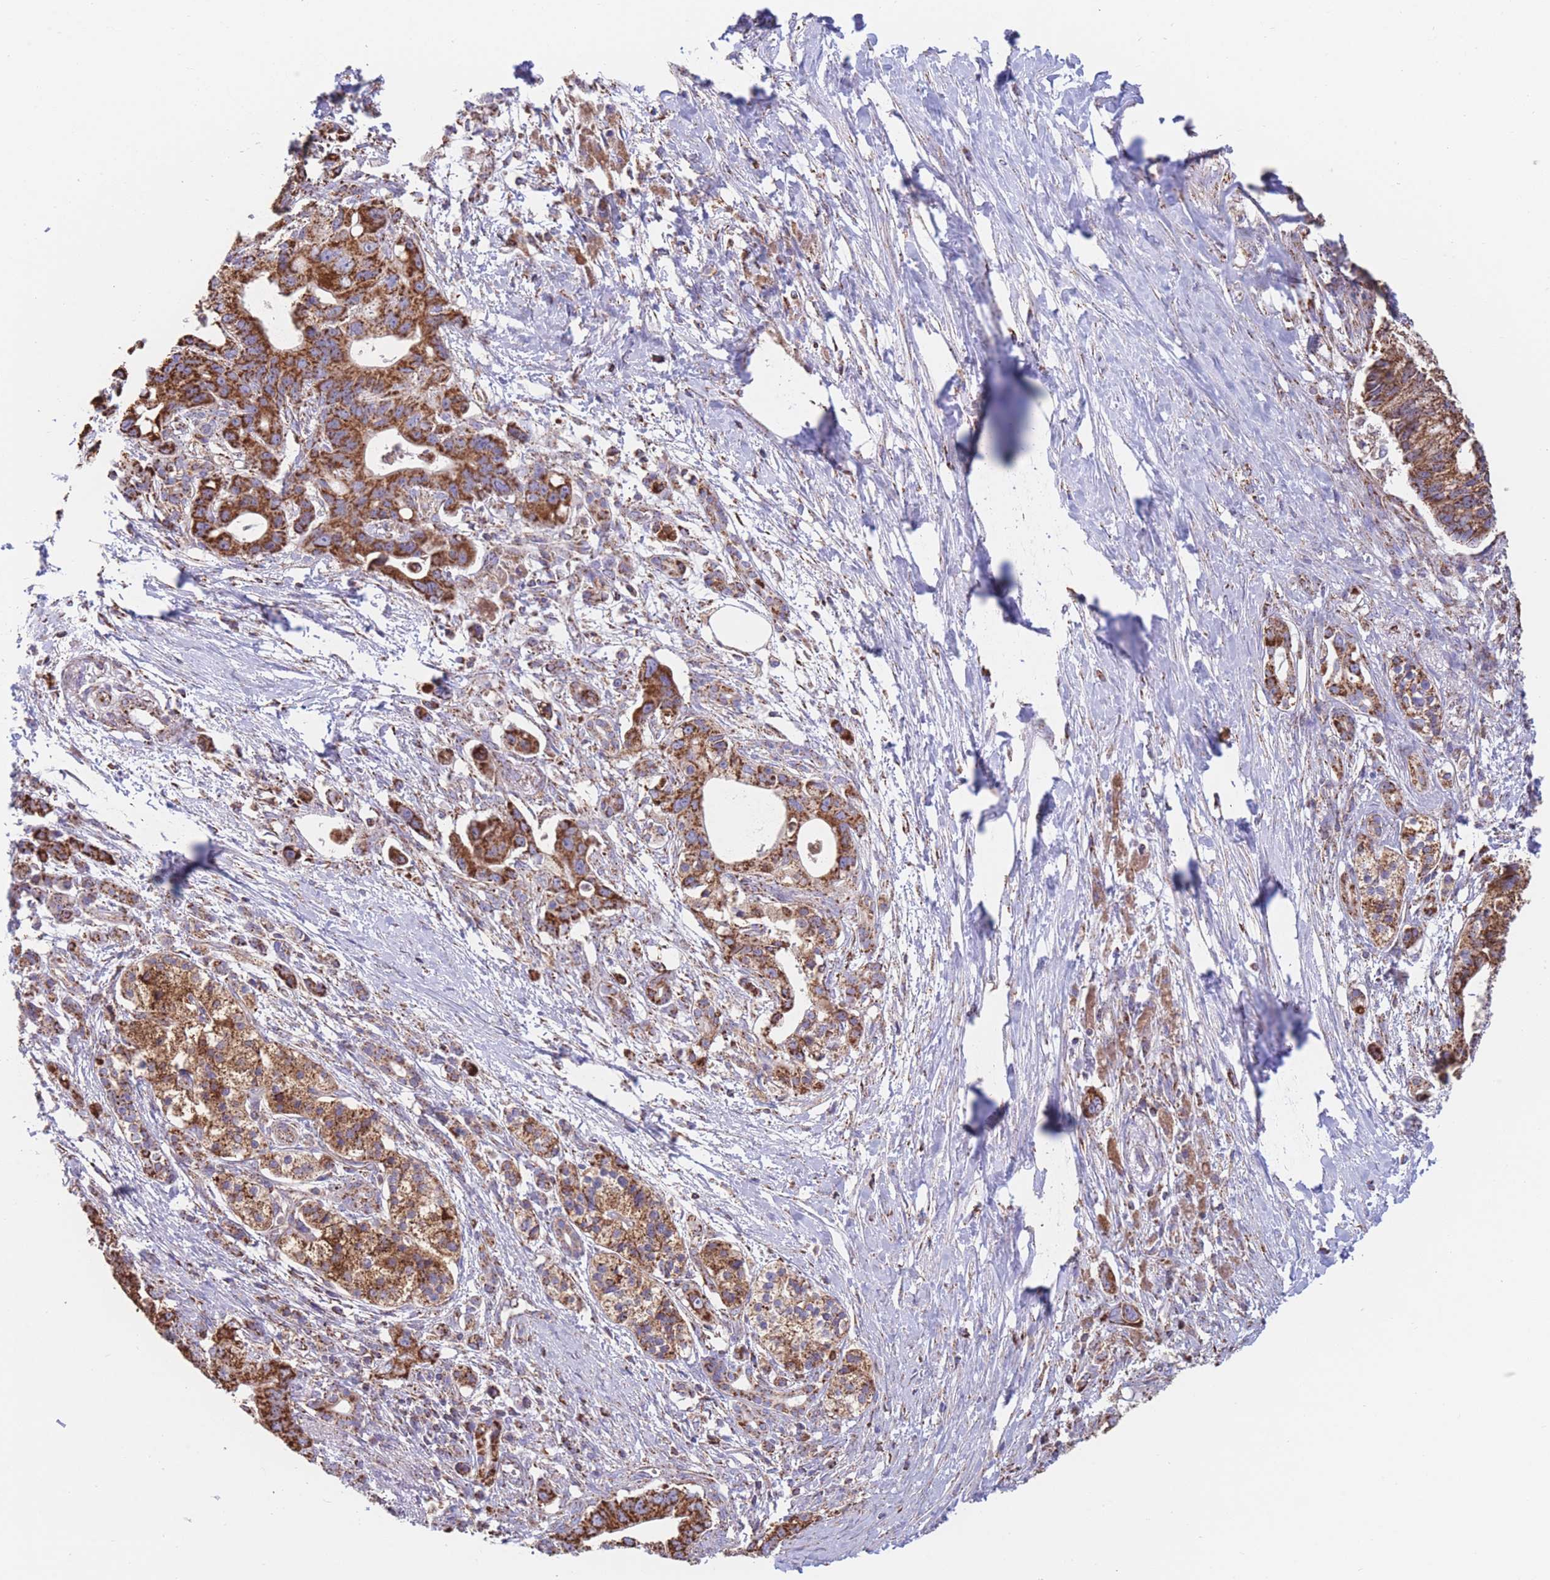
{"staining": {"intensity": "strong", "quantity": ">75%", "location": "cytoplasmic/membranous"}, "tissue": "pancreatic cancer", "cell_type": "Tumor cells", "image_type": "cancer", "snomed": [{"axis": "morphology", "description": "Adenocarcinoma, NOS"}, {"axis": "topography", "description": "Pancreas"}], "caption": "Protein analysis of pancreatic cancer (adenocarcinoma) tissue exhibits strong cytoplasmic/membranous staining in about >75% of tumor cells.", "gene": "FKBP8", "patient": {"sex": "male", "age": 68}}